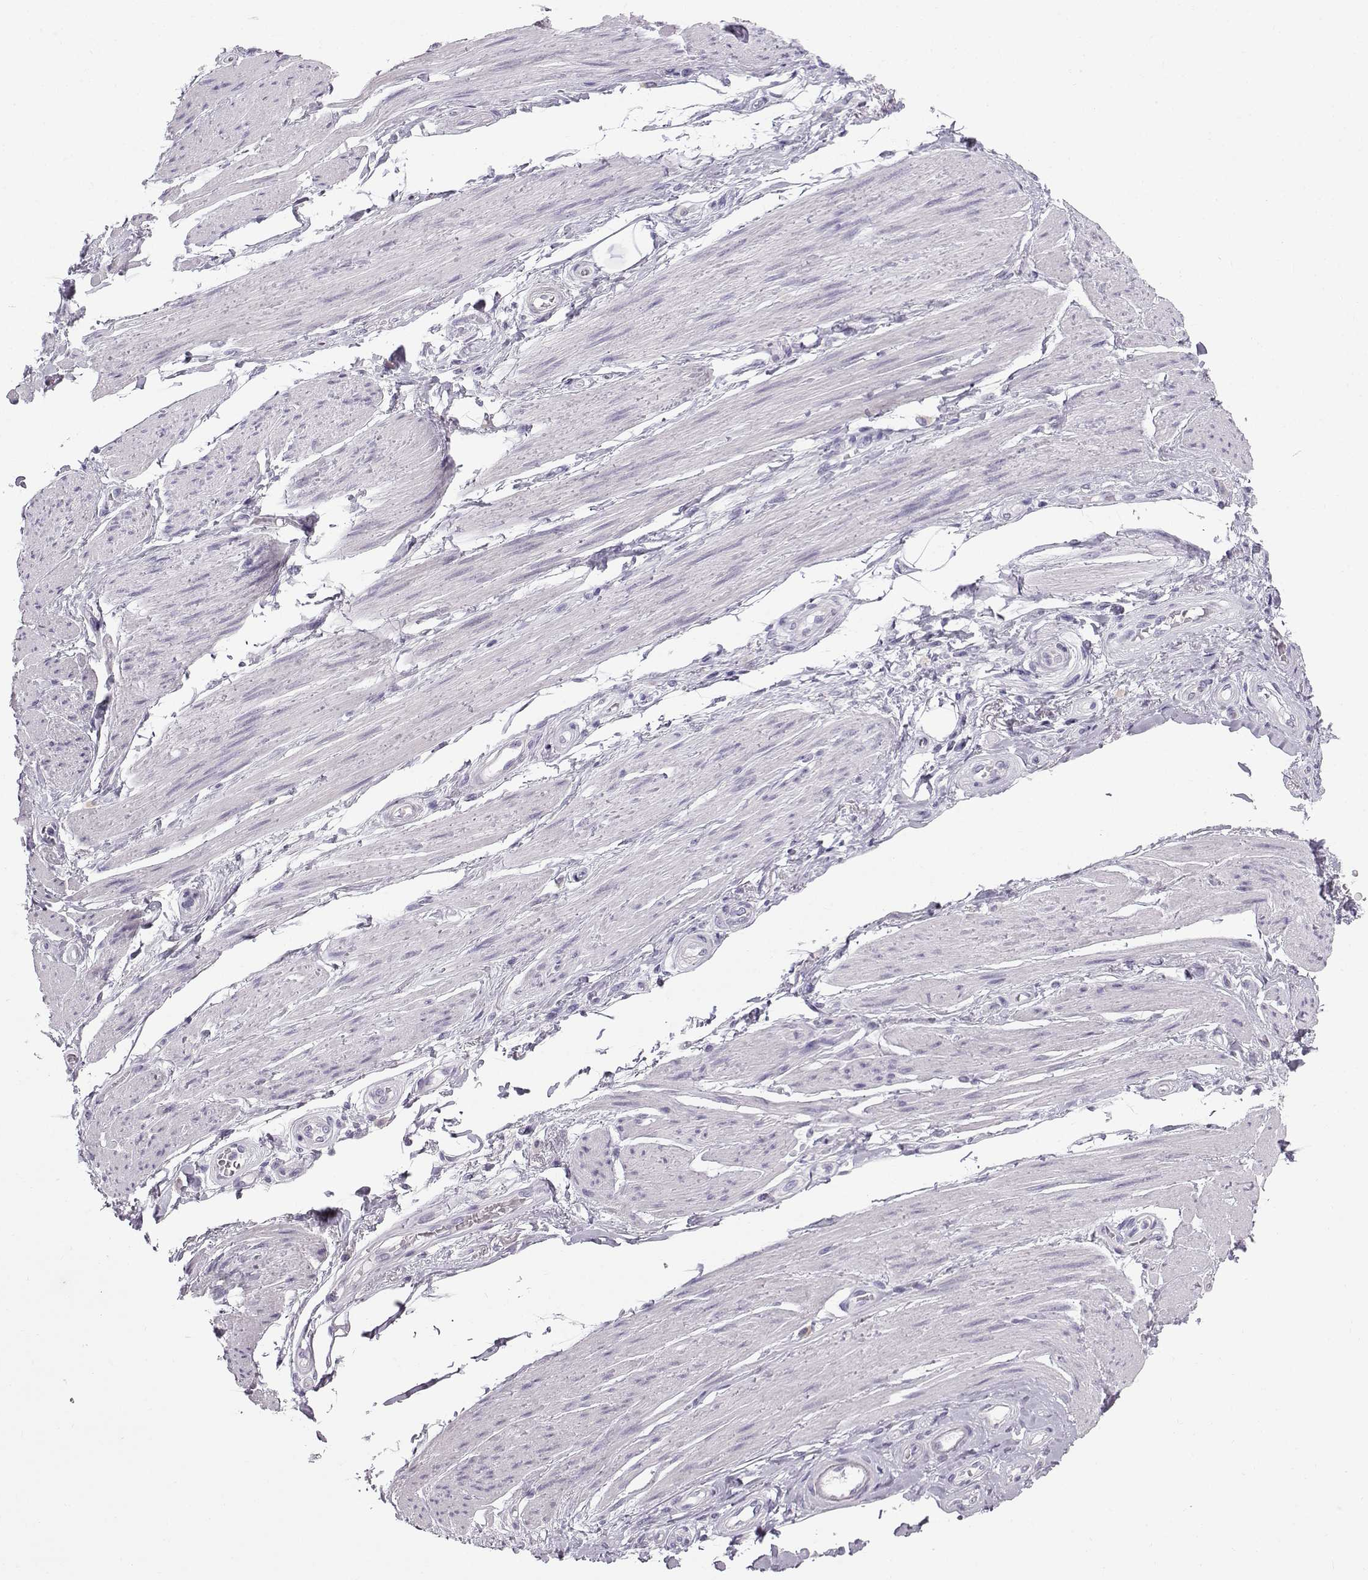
{"staining": {"intensity": "negative", "quantity": "none", "location": "none"}, "tissue": "skeletal muscle", "cell_type": "Myocytes", "image_type": "normal", "snomed": [{"axis": "morphology", "description": "Normal tissue, NOS"}, {"axis": "topography", "description": "Skeletal muscle"}, {"axis": "topography", "description": "Anal"}, {"axis": "topography", "description": "Peripheral nerve tissue"}], "caption": "IHC histopathology image of unremarkable skeletal muscle: skeletal muscle stained with DAB (3,3'-diaminobenzidine) demonstrates no significant protein expression in myocytes. Brightfield microscopy of immunohistochemistry (IHC) stained with DAB (3,3'-diaminobenzidine) (brown) and hematoxylin (blue), captured at high magnification.", "gene": "ZBTB8B", "patient": {"sex": "male", "age": 53}}